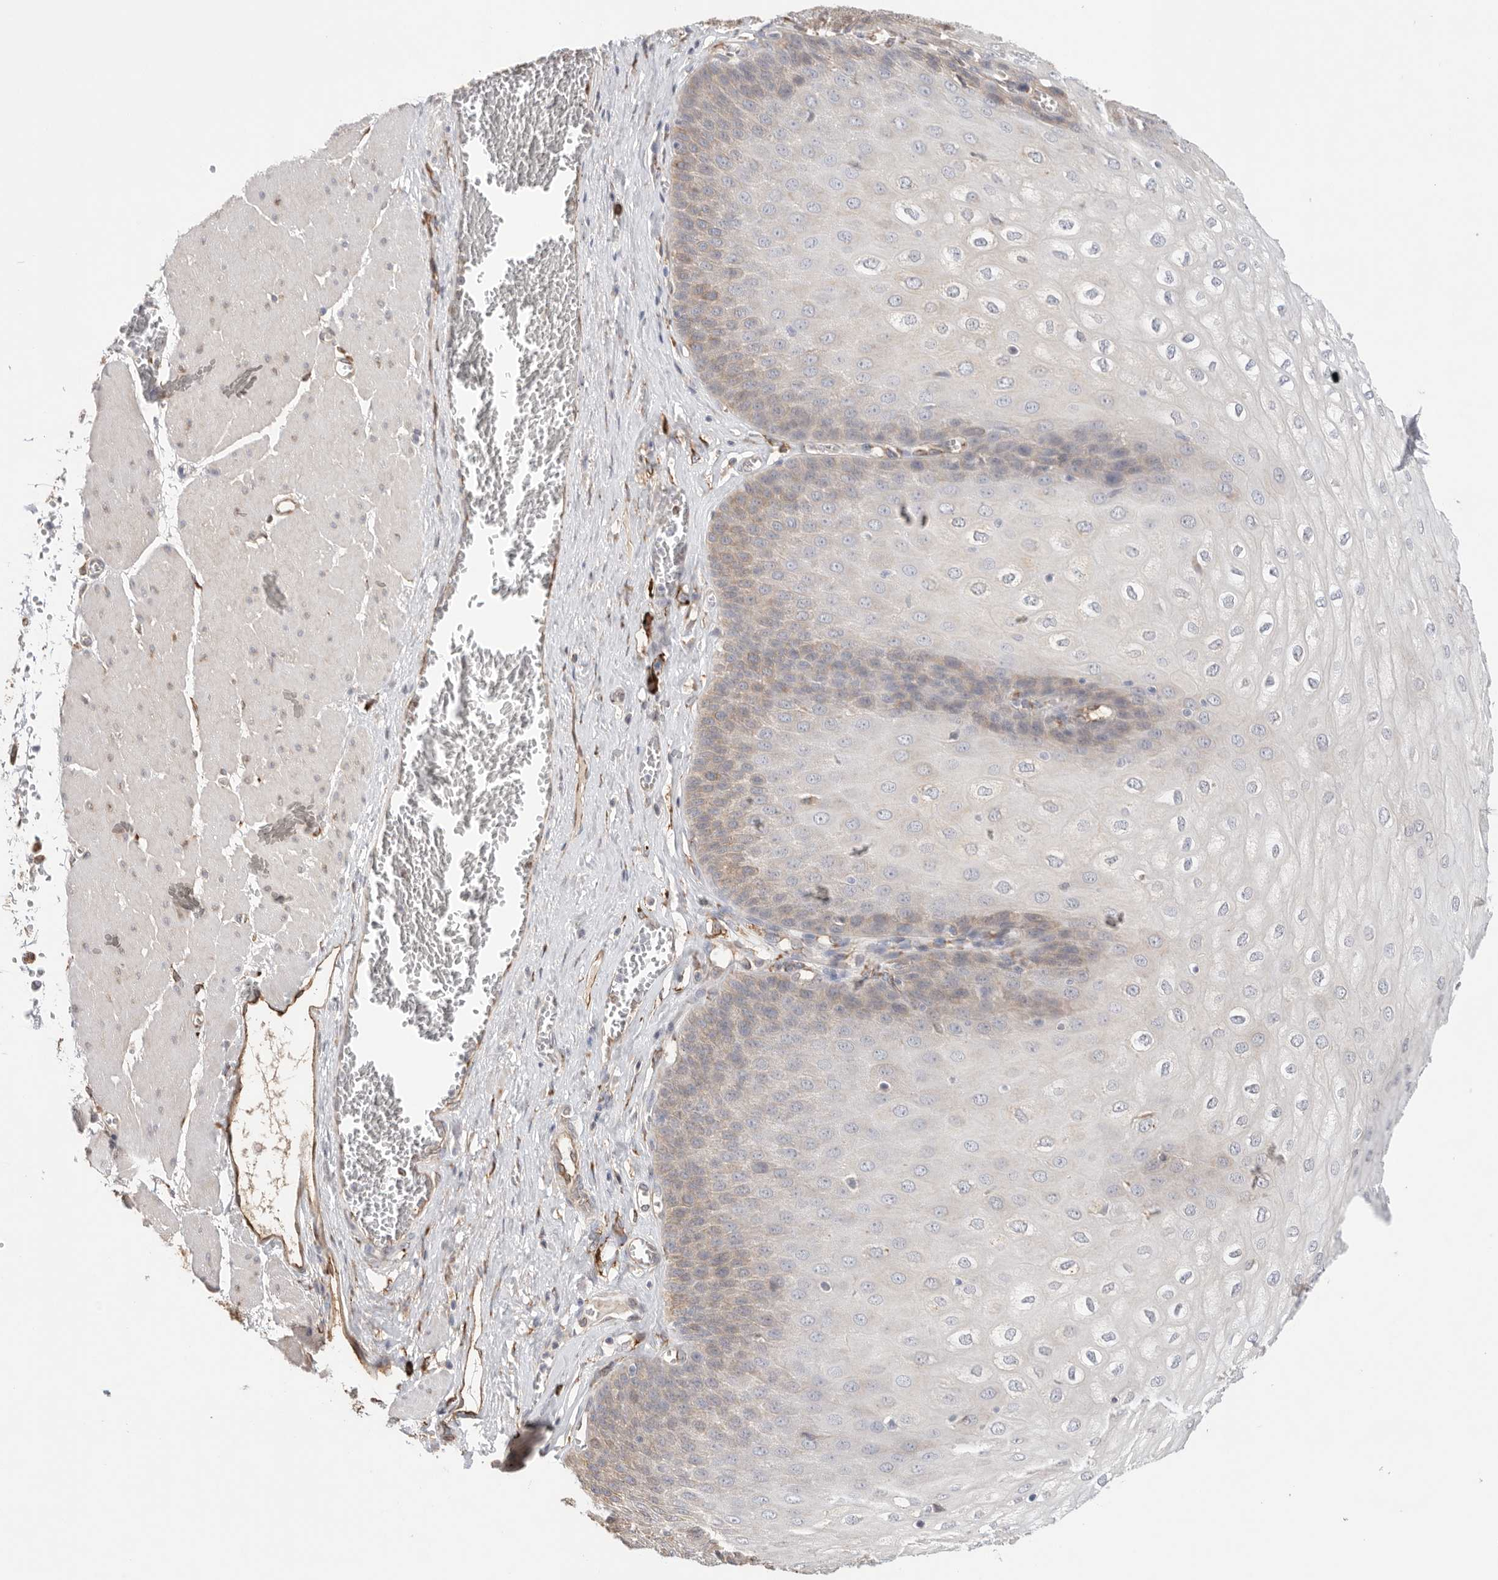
{"staining": {"intensity": "weak", "quantity": "25%-75%", "location": "cytoplasmic/membranous"}, "tissue": "esophagus", "cell_type": "Squamous epithelial cells", "image_type": "normal", "snomed": [{"axis": "morphology", "description": "Normal tissue, NOS"}, {"axis": "topography", "description": "Esophagus"}], "caption": "IHC of benign esophagus exhibits low levels of weak cytoplasmic/membranous positivity in approximately 25%-75% of squamous epithelial cells.", "gene": "BLOC1S5", "patient": {"sex": "male", "age": 60}}